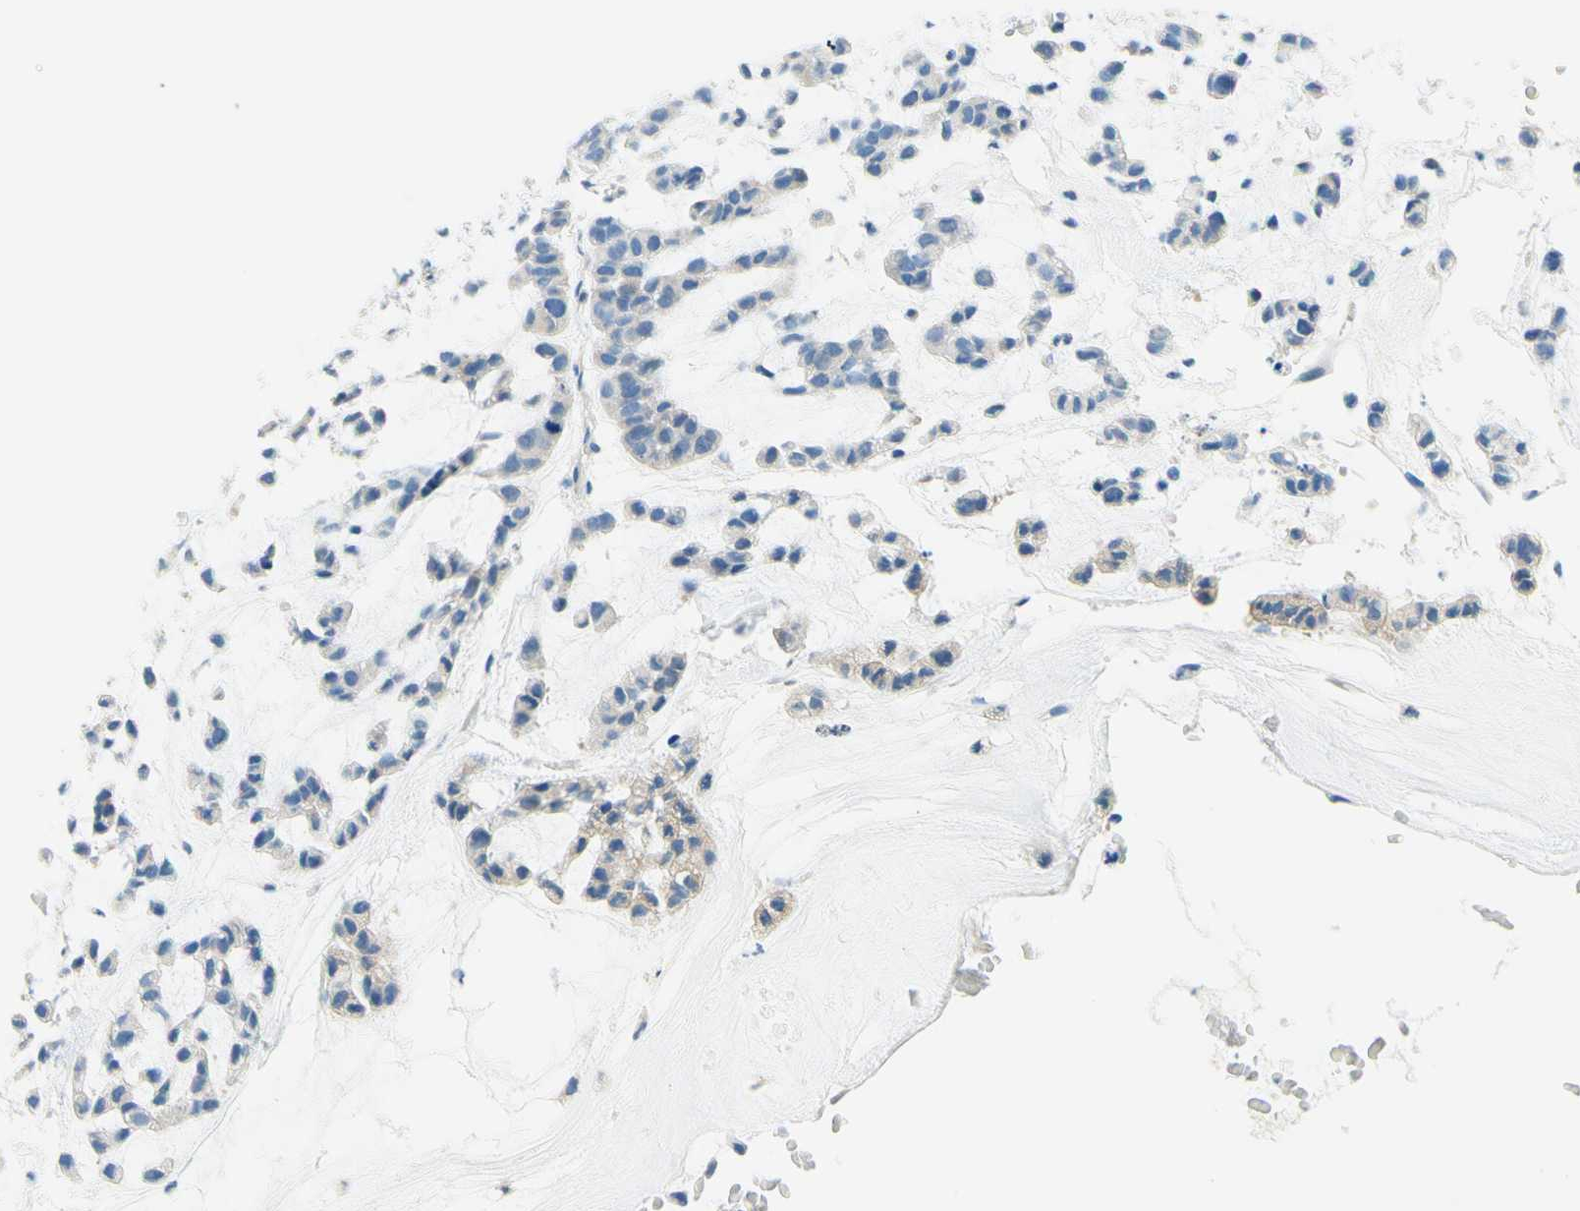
{"staining": {"intensity": "negative", "quantity": "none", "location": "none"}, "tissue": "head and neck cancer", "cell_type": "Tumor cells", "image_type": "cancer", "snomed": [{"axis": "morphology", "description": "Adenocarcinoma, NOS"}, {"axis": "morphology", "description": "Adenoma, NOS"}, {"axis": "topography", "description": "Head-Neck"}], "caption": "DAB (3,3'-diaminobenzidine) immunohistochemical staining of head and neck cancer (adenocarcinoma) demonstrates no significant staining in tumor cells.", "gene": "PASD1", "patient": {"sex": "female", "age": 55}}